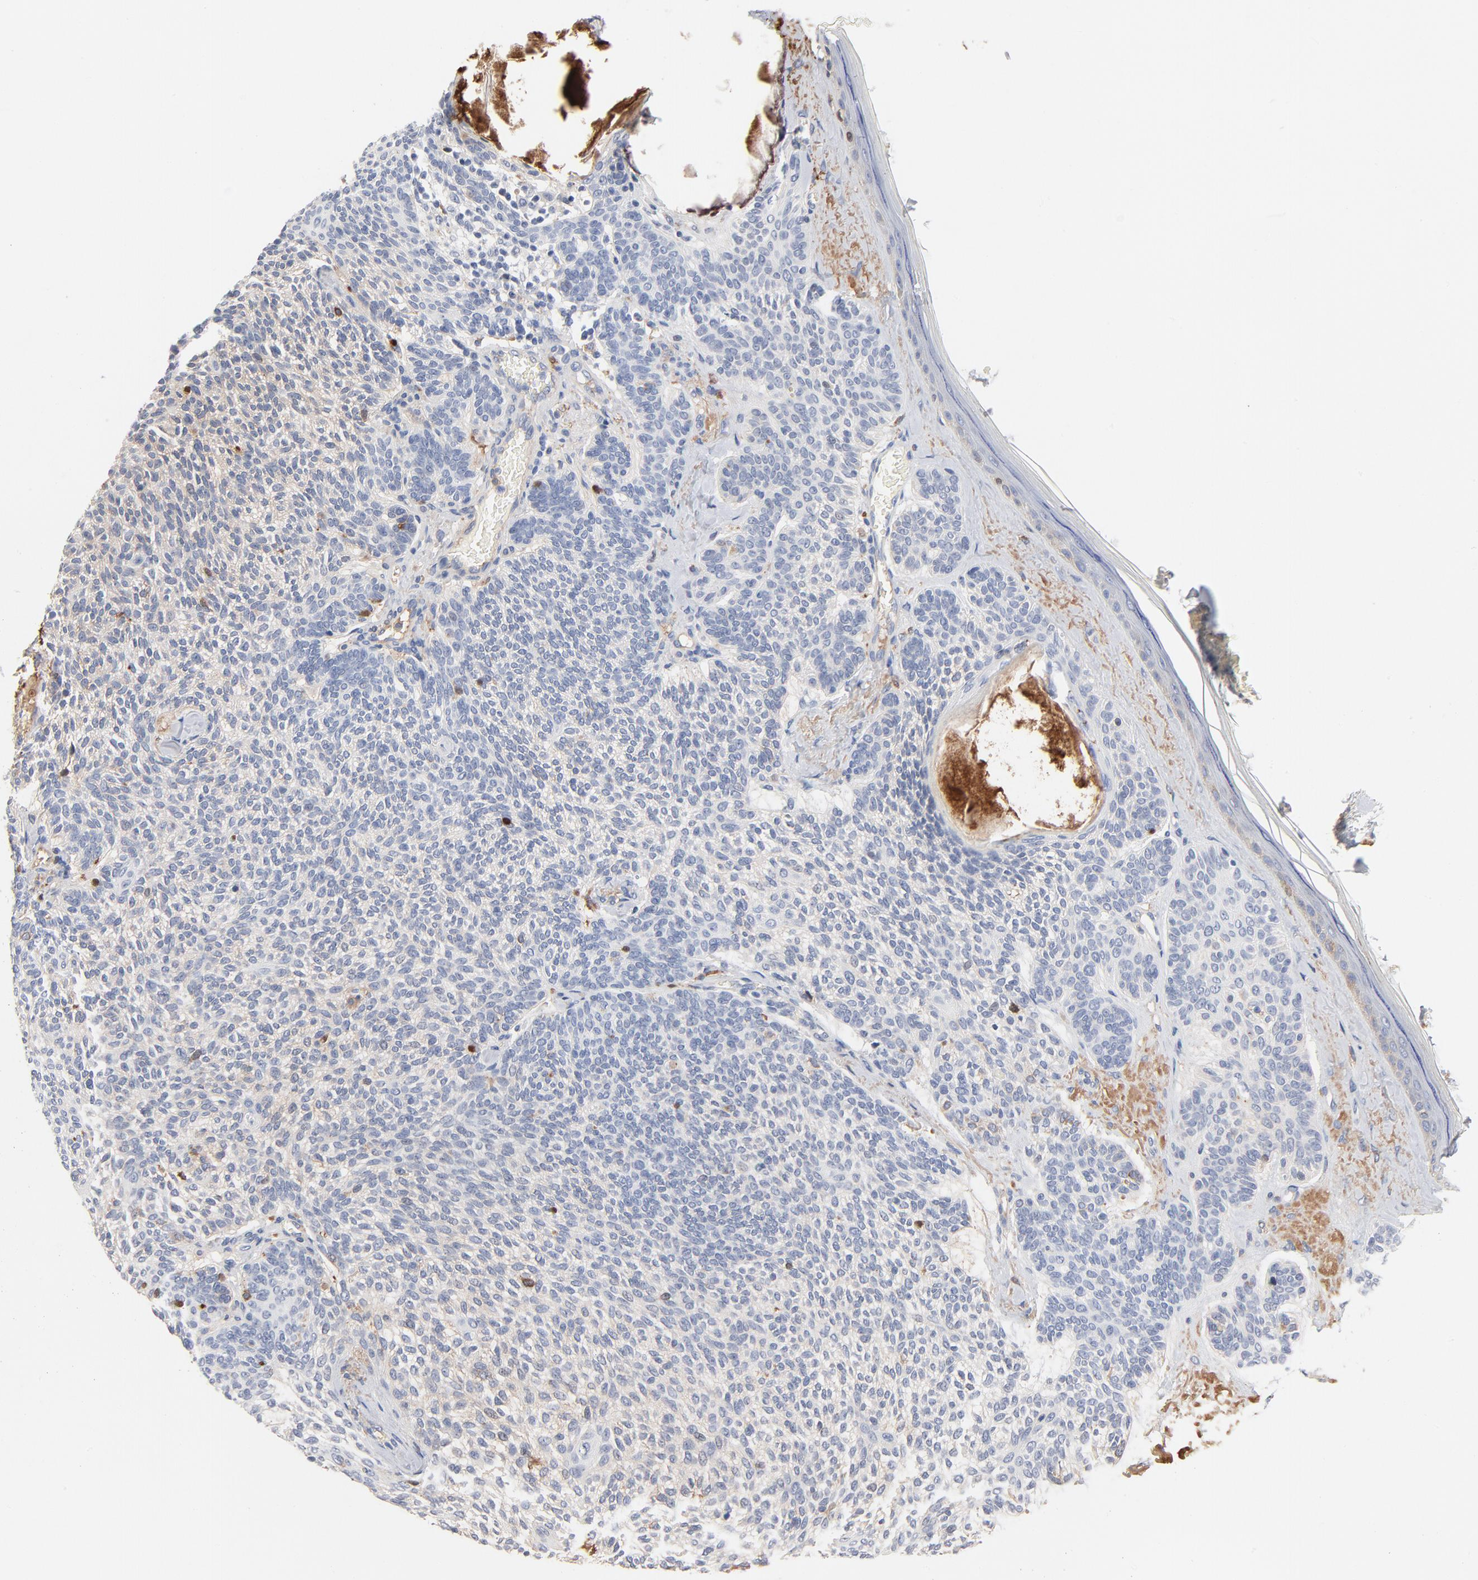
{"staining": {"intensity": "negative", "quantity": "none", "location": "none"}, "tissue": "skin cancer", "cell_type": "Tumor cells", "image_type": "cancer", "snomed": [{"axis": "morphology", "description": "Normal tissue, NOS"}, {"axis": "morphology", "description": "Basal cell carcinoma"}, {"axis": "topography", "description": "Skin"}], "caption": "Protein analysis of skin basal cell carcinoma demonstrates no significant staining in tumor cells.", "gene": "SERPINA4", "patient": {"sex": "female", "age": 70}}